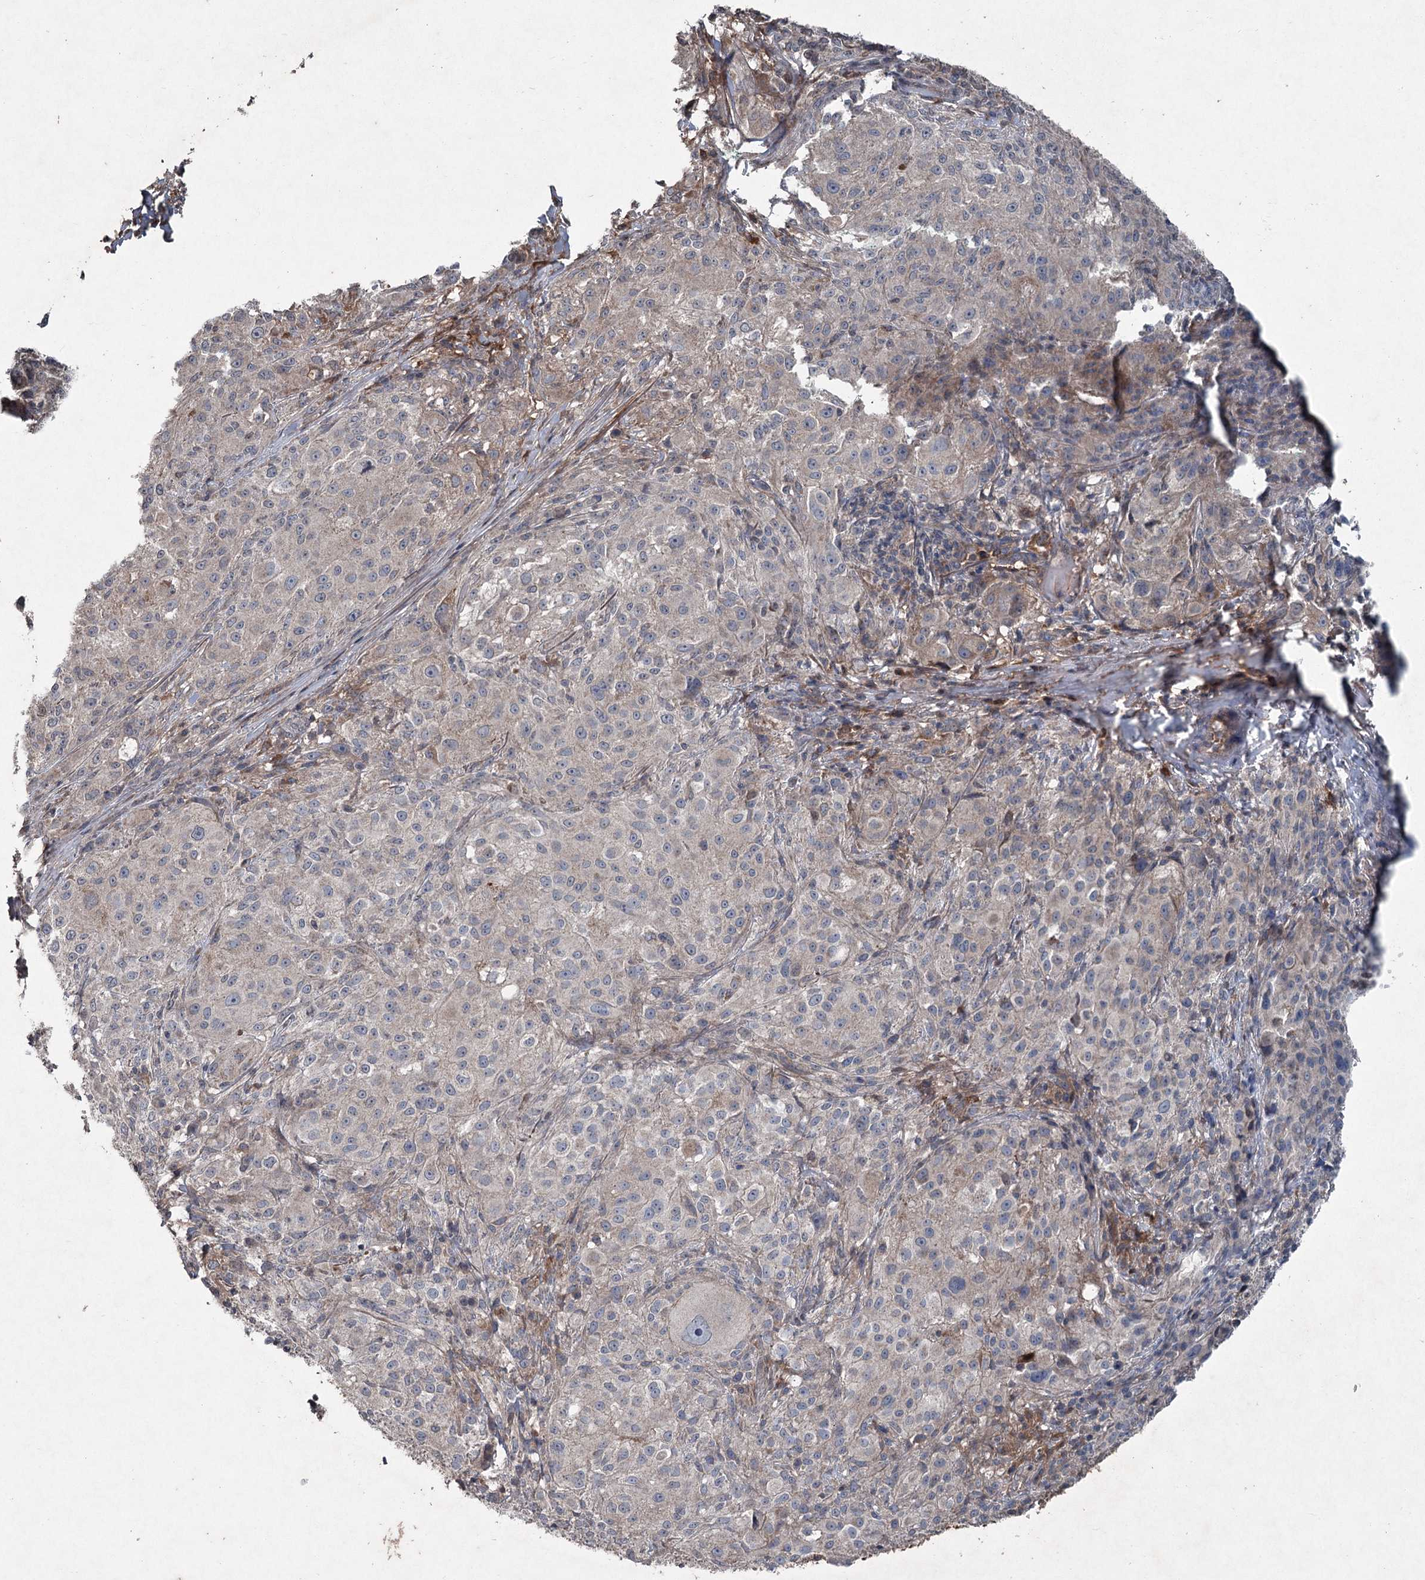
{"staining": {"intensity": "negative", "quantity": "none", "location": "none"}, "tissue": "melanoma", "cell_type": "Tumor cells", "image_type": "cancer", "snomed": [{"axis": "morphology", "description": "Necrosis, NOS"}, {"axis": "morphology", "description": "Malignant melanoma, NOS"}, {"axis": "topography", "description": "Skin"}], "caption": "DAB immunohistochemical staining of melanoma displays no significant staining in tumor cells.", "gene": "PGLYRP2", "patient": {"sex": "female", "age": 87}}